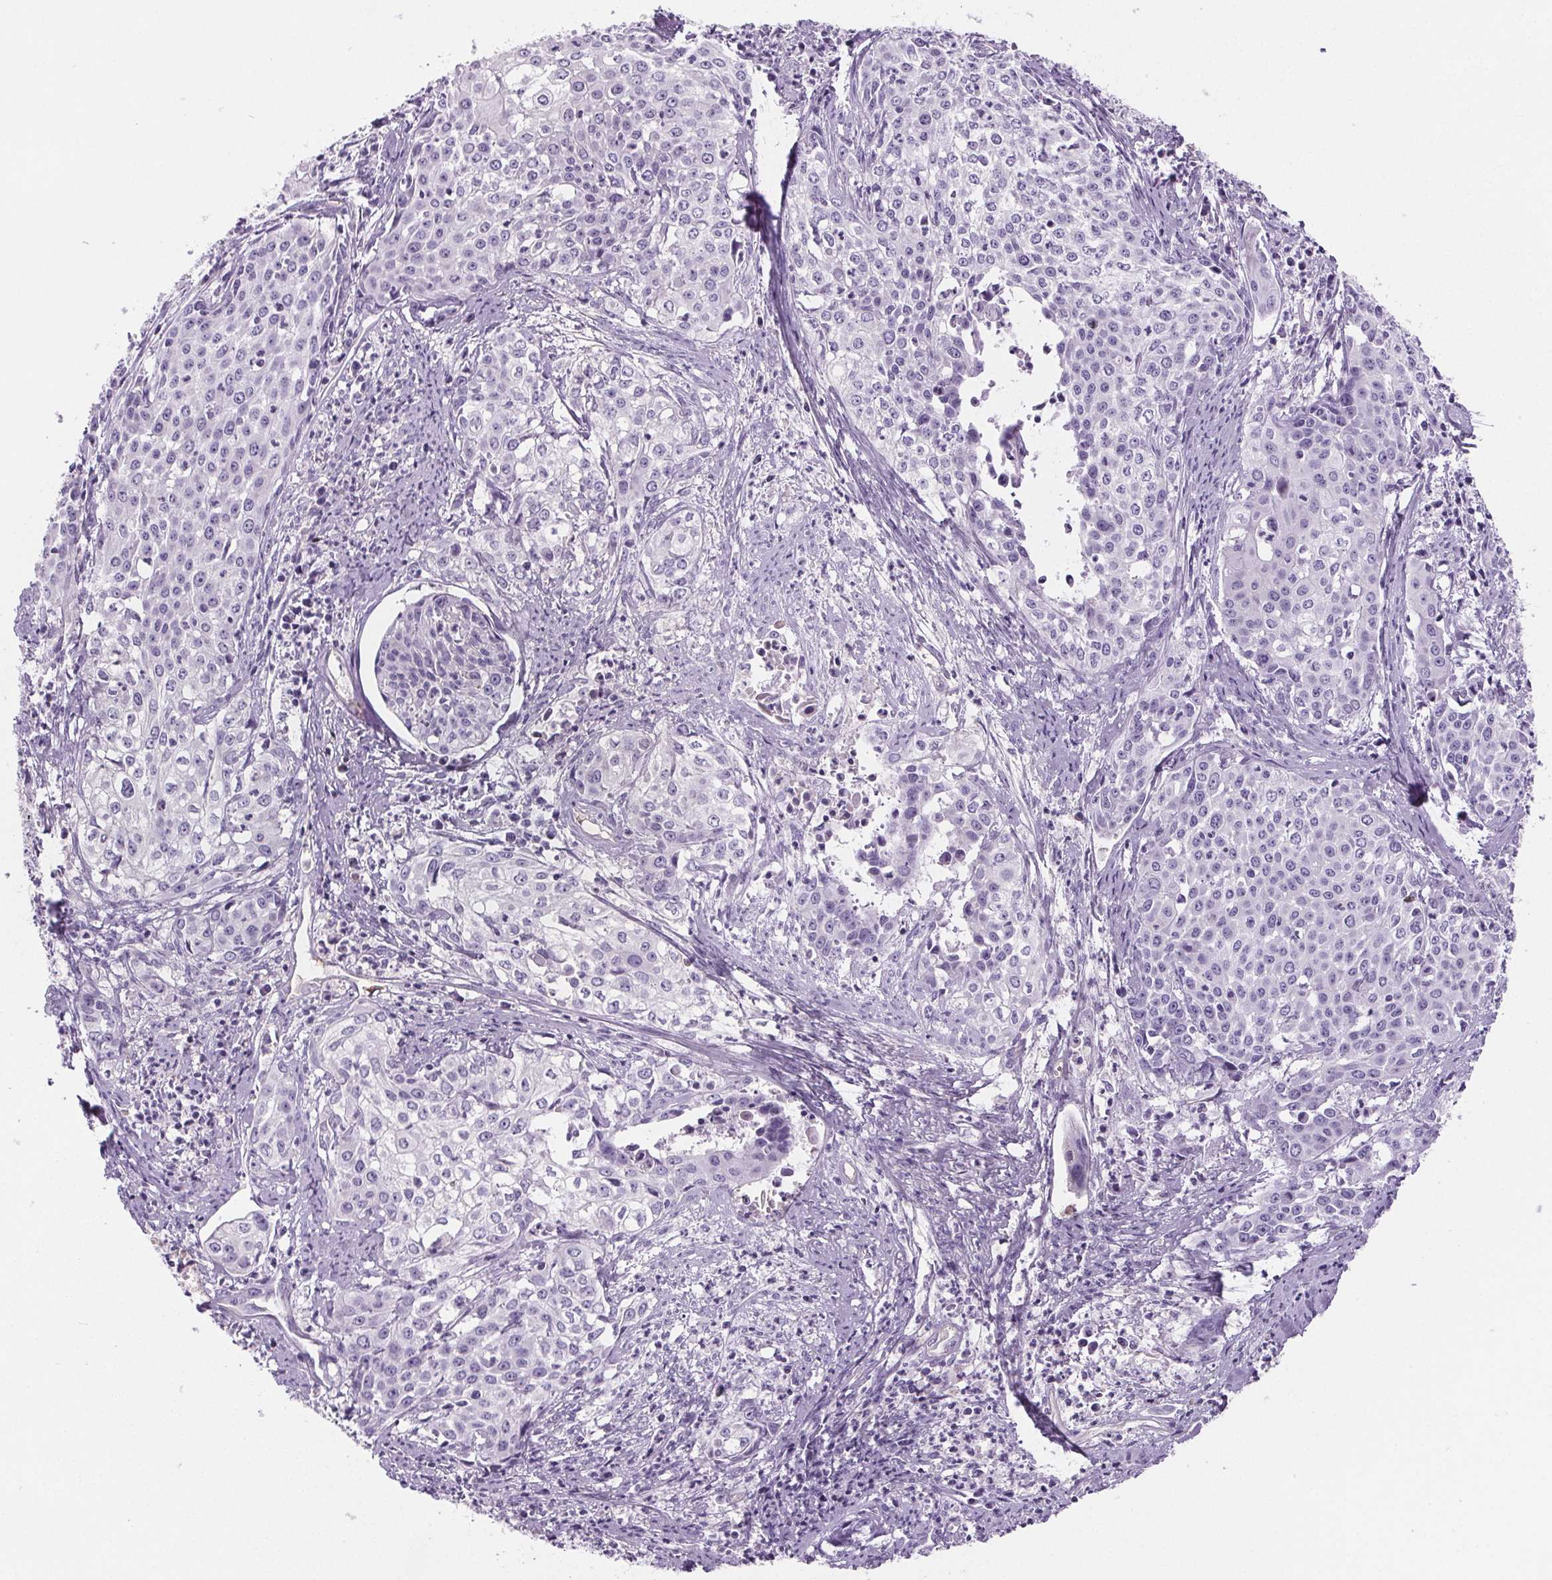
{"staining": {"intensity": "negative", "quantity": "none", "location": "none"}, "tissue": "cervical cancer", "cell_type": "Tumor cells", "image_type": "cancer", "snomed": [{"axis": "morphology", "description": "Squamous cell carcinoma, NOS"}, {"axis": "topography", "description": "Cervix"}], "caption": "Tumor cells are negative for protein expression in human cervical cancer (squamous cell carcinoma). (Stains: DAB (3,3'-diaminobenzidine) immunohistochemistry (IHC) with hematoxylin counter stain, Microscopy: brightfield microscopy at high magnification).", "gene": "CD5L", "patient": {"sex": "female", "age": 39}}